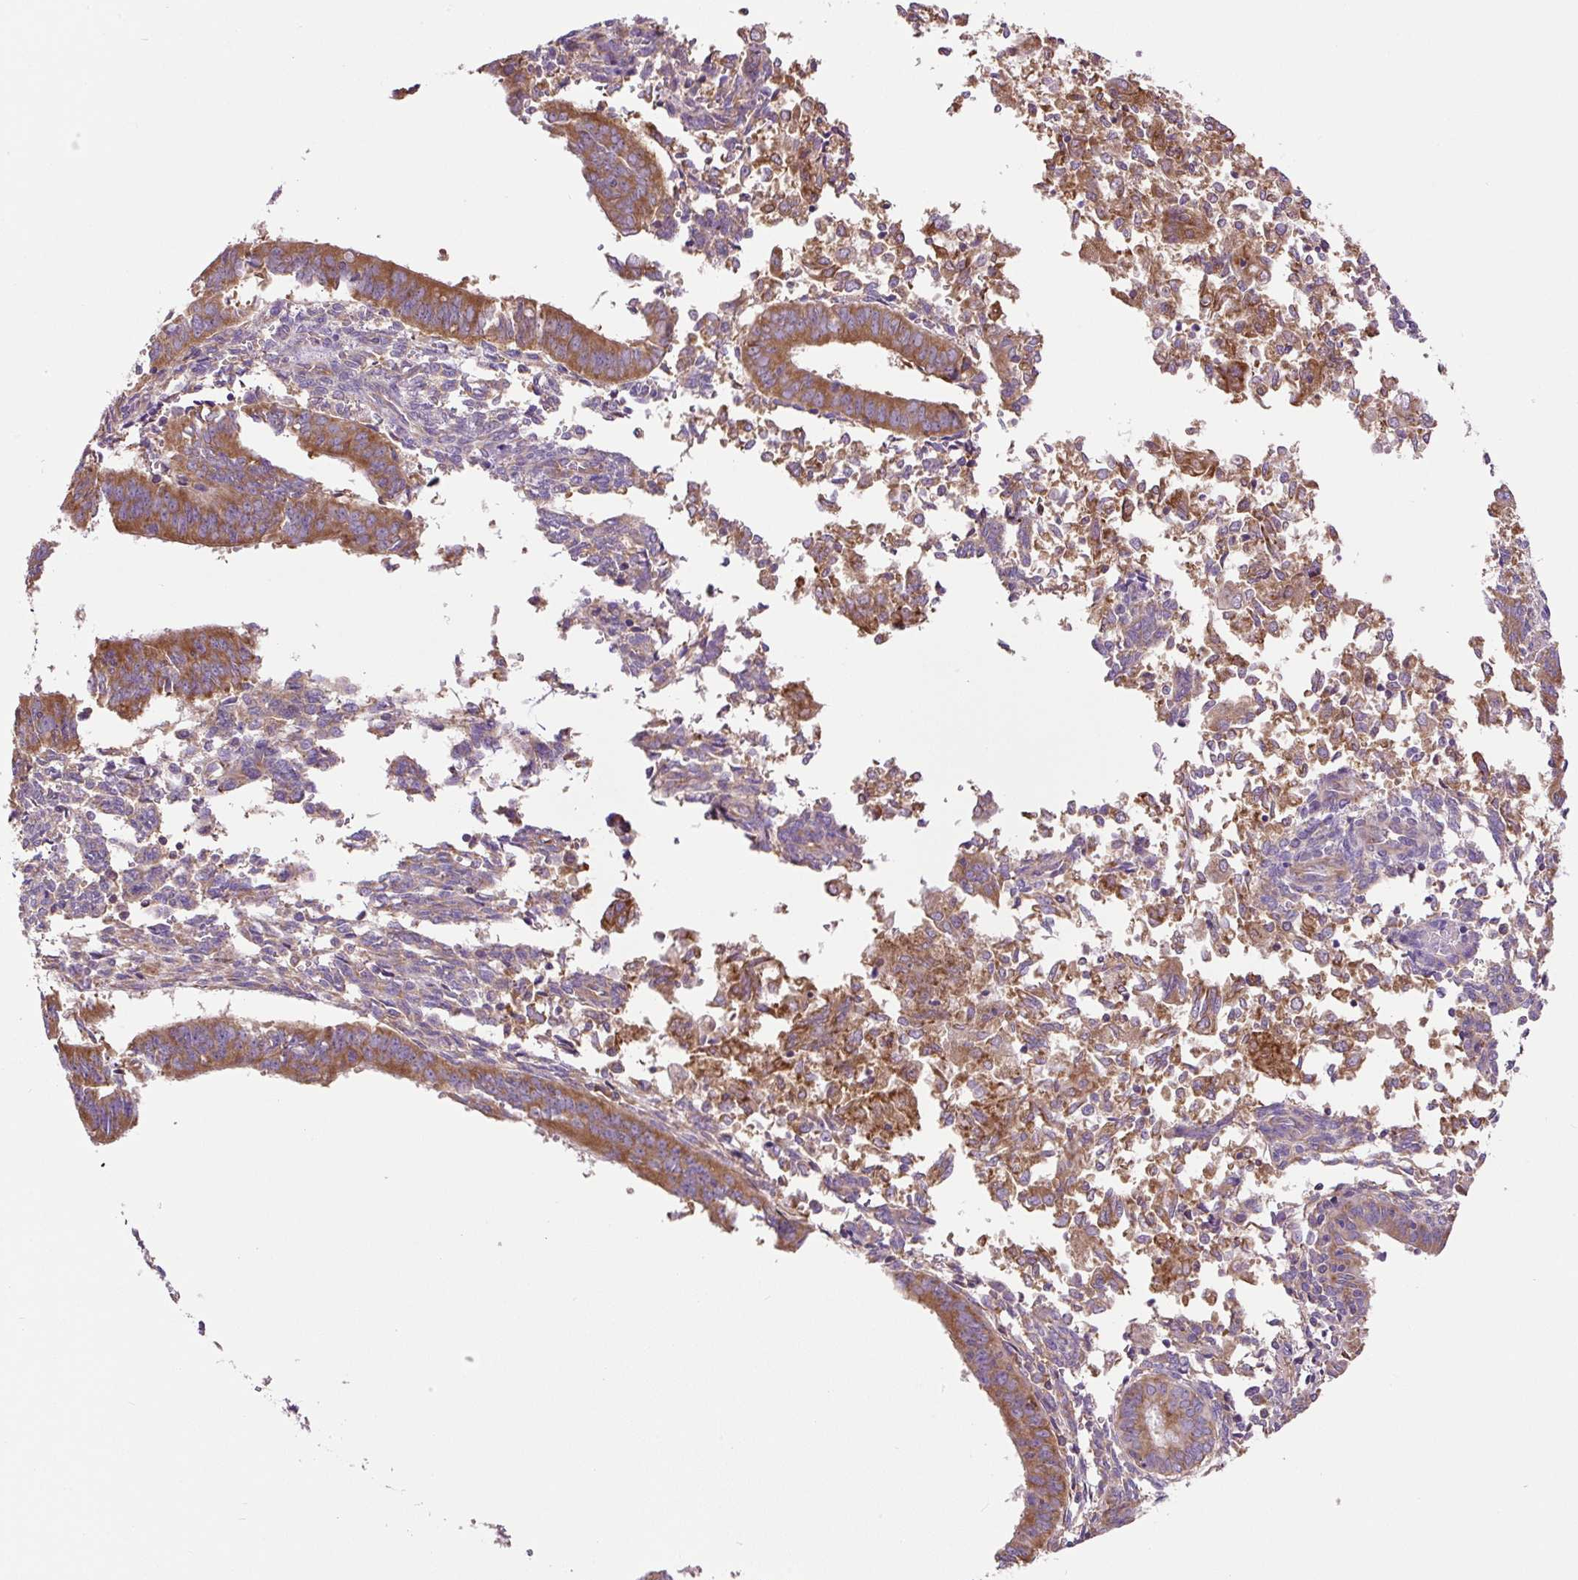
{"staining": {"intensity": "moderate", "quantity": ">75%", "location": "cytoplasmic/membranous"}, "tissue": "endometrial cancer", "cell_type": "Tumor cells", "image_type": "cancer", "snomed": [{"axis": "morphology", "description": "Adenocarcinoma, NOS"}, {"axis": "topography", "description": "Endometrium"}], "caption": "Immunohistochemical staining of endometrial cancer (adenocarcinoma) exhibits moderate cytoplasmic/membranous protein positivity in about >75% of tumor cells.", "gene": "RPS23", "patient": {"sex": "female", "age": 50}}